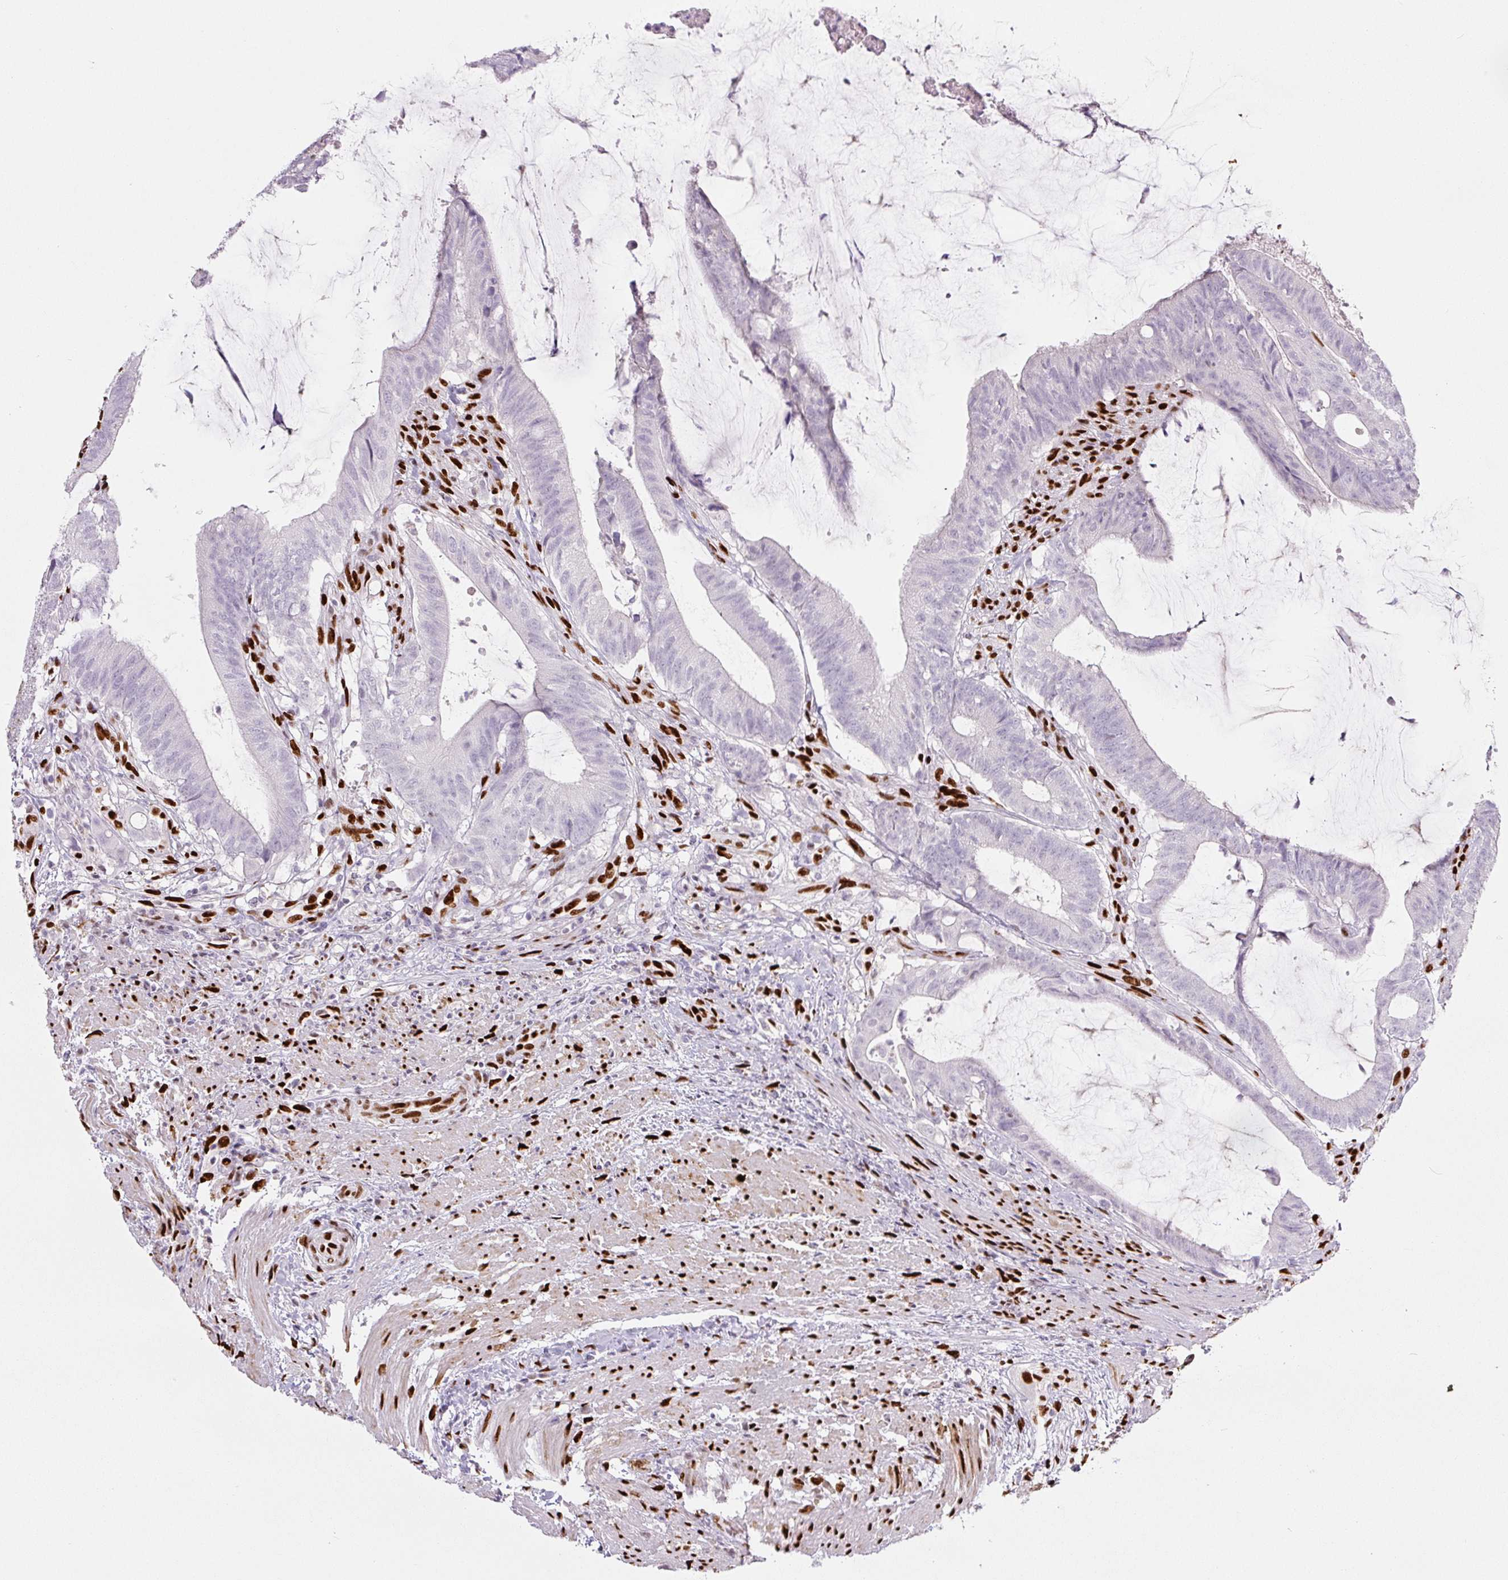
{"staining": {"intensity": "negative", "quantity": "none", "location": "none"}, "tissue": "colorectal cancer", "cell_type": "Tumor cells", "image_type": "cancer", "snomed": [{"axis": "morphology", "description": "Adenocarcinoma, NOS"}, {"axis": "topography", "description": "Colon"}], "caption": "DAB immunohistochemical staining of human colorectal cancer (adenocarcinoma) reveals no significant staining in tumor cells.", "gene": "ZEB1", "patient": {"sex": "female", "age": 43}}